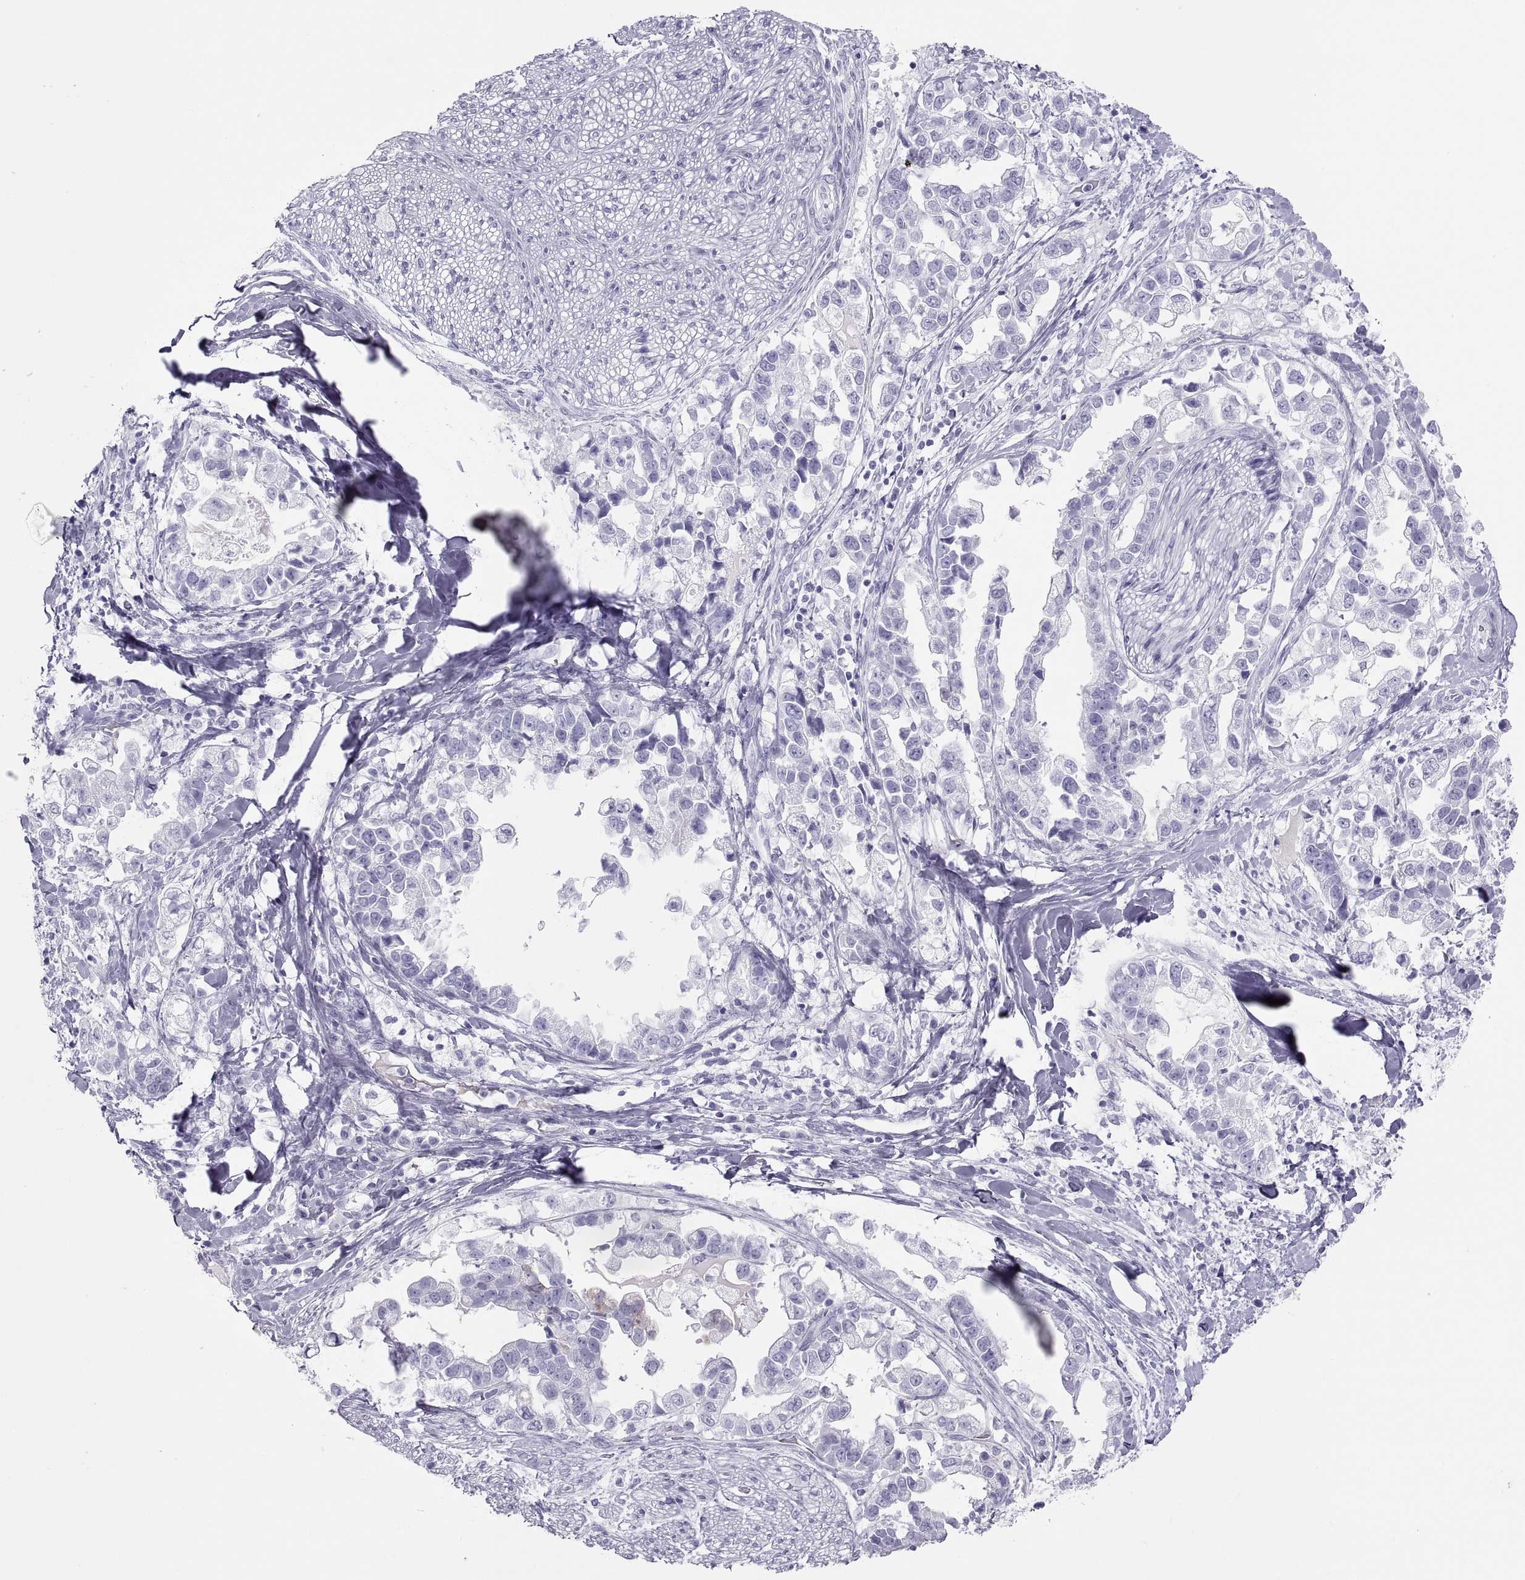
{"staining": {"intensity": "negative", "quantity": "none", "location": "none"}, "tissue": "stomach cancer", "cell_type": "Tumor cells", "image_type": "cancer", "snomed": [{"axis": "morphology", "description": "Adenocarcinoma, NOS"}, {"axis": "topography", "description": "Stomach"}], "caption": "Tumor cells are negative for brown protein staining in stomach cancer.", "gene": "SEMG1", "patient": {"sex": "male", "age": 59}}